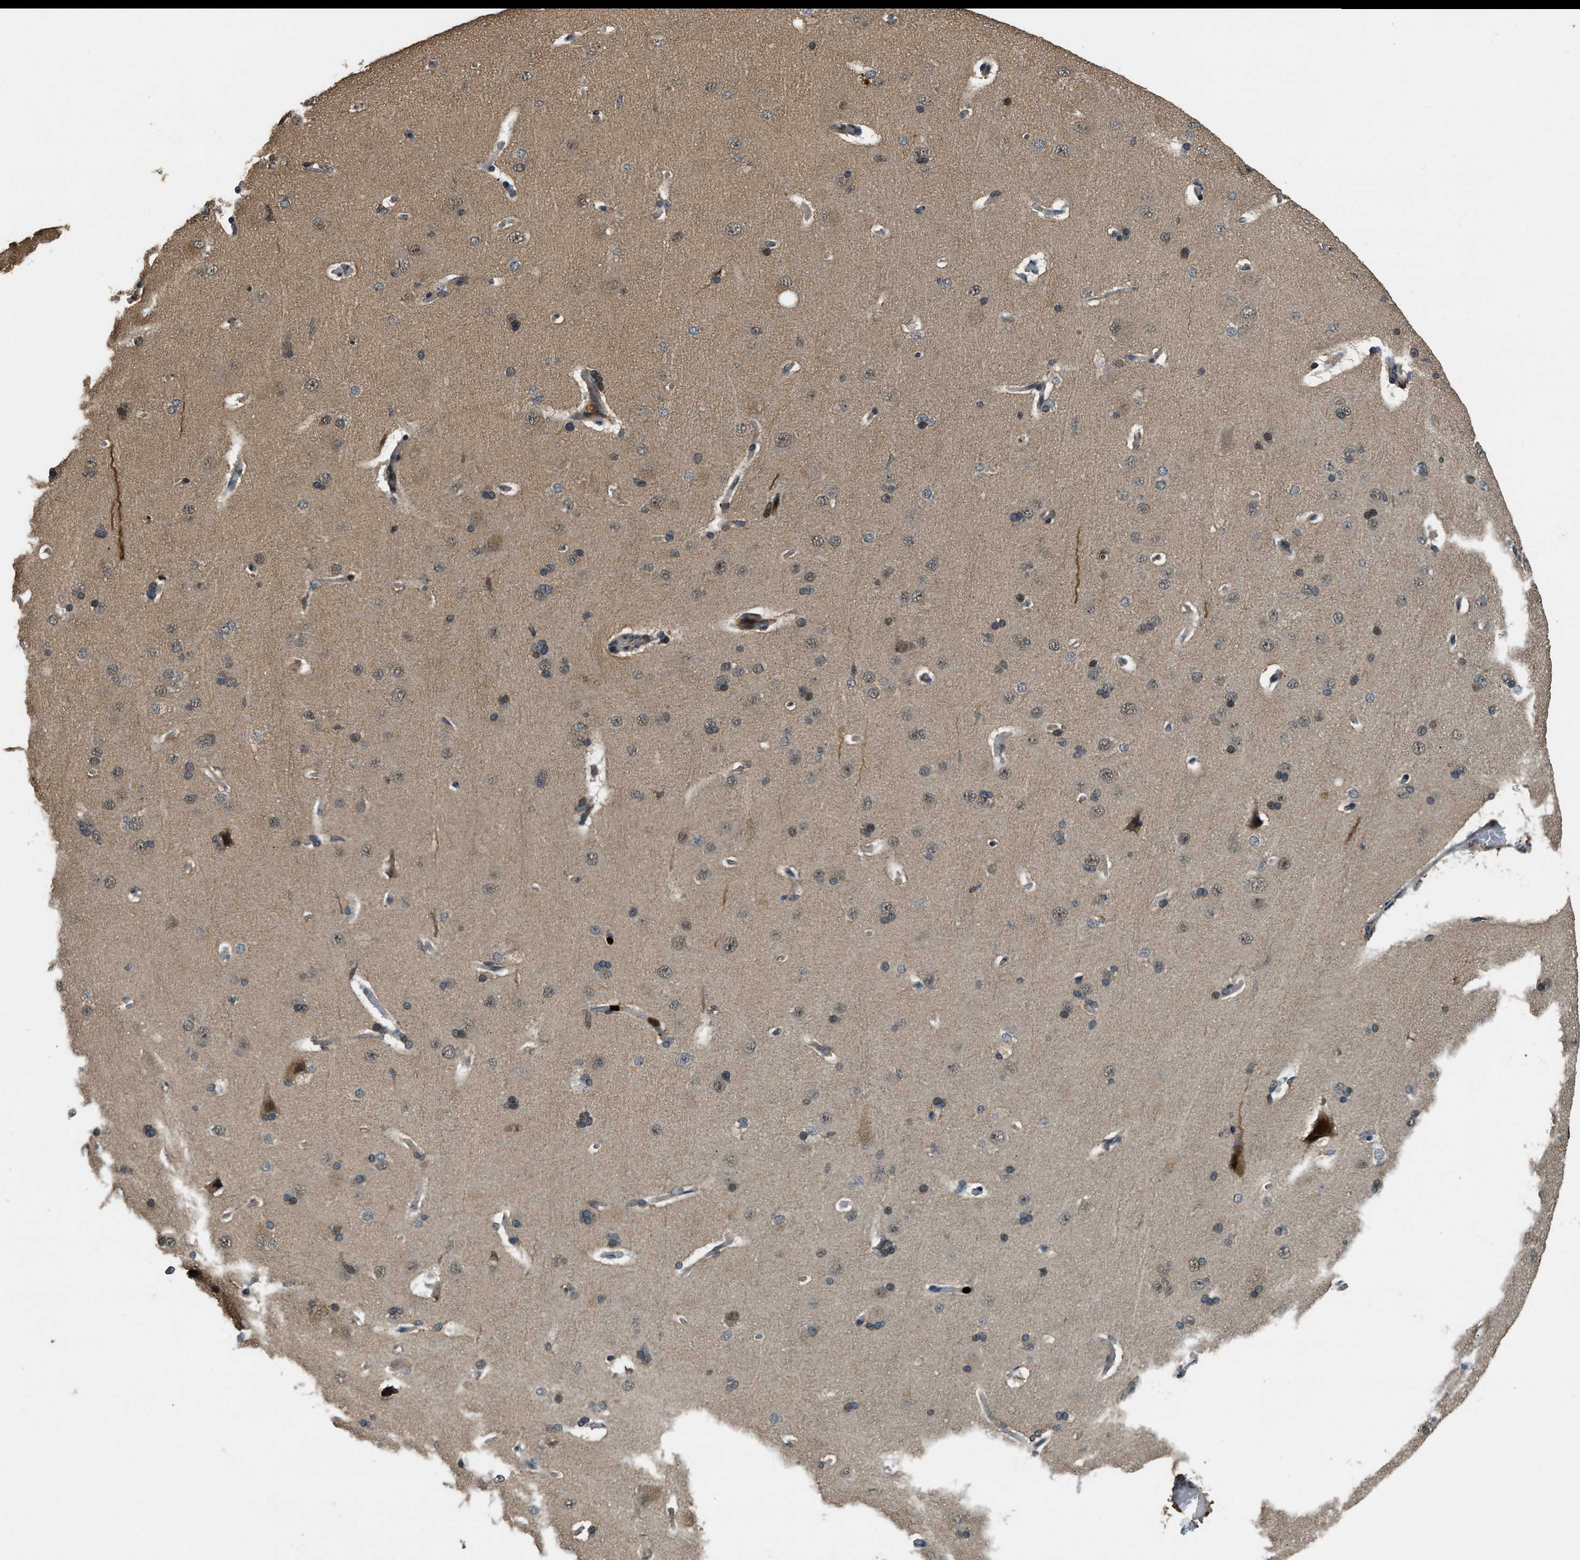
{"staining": {"intensity": "moderate", "quantity": ">75%", "location": "cytoplasmic/membranous,nuclear"}, "tissue": "cerebral cortex", "cell_type": "Endothelial cells", "image_type": "normal", "snomed": [{"axis": "morphology", "description": "Normal tissue, NOS"}, {"axis": "topography", "description": "Cerebral cortex"}], "caption": "Immunohistochemistry (IHC) (DAB) staining of benign human cerebral cortex displays moderate cytoplasmic/membranous,nuclear protein staining in about >75% of endothelial cells. (Stains: DAB (3,3'-diaminobenzidine) in brown, nuclei in blue, Microscopy: brightfield microscopy at high magnification).", "gene": "RNF141", "patient": {"sex": "male", "age": 62}}